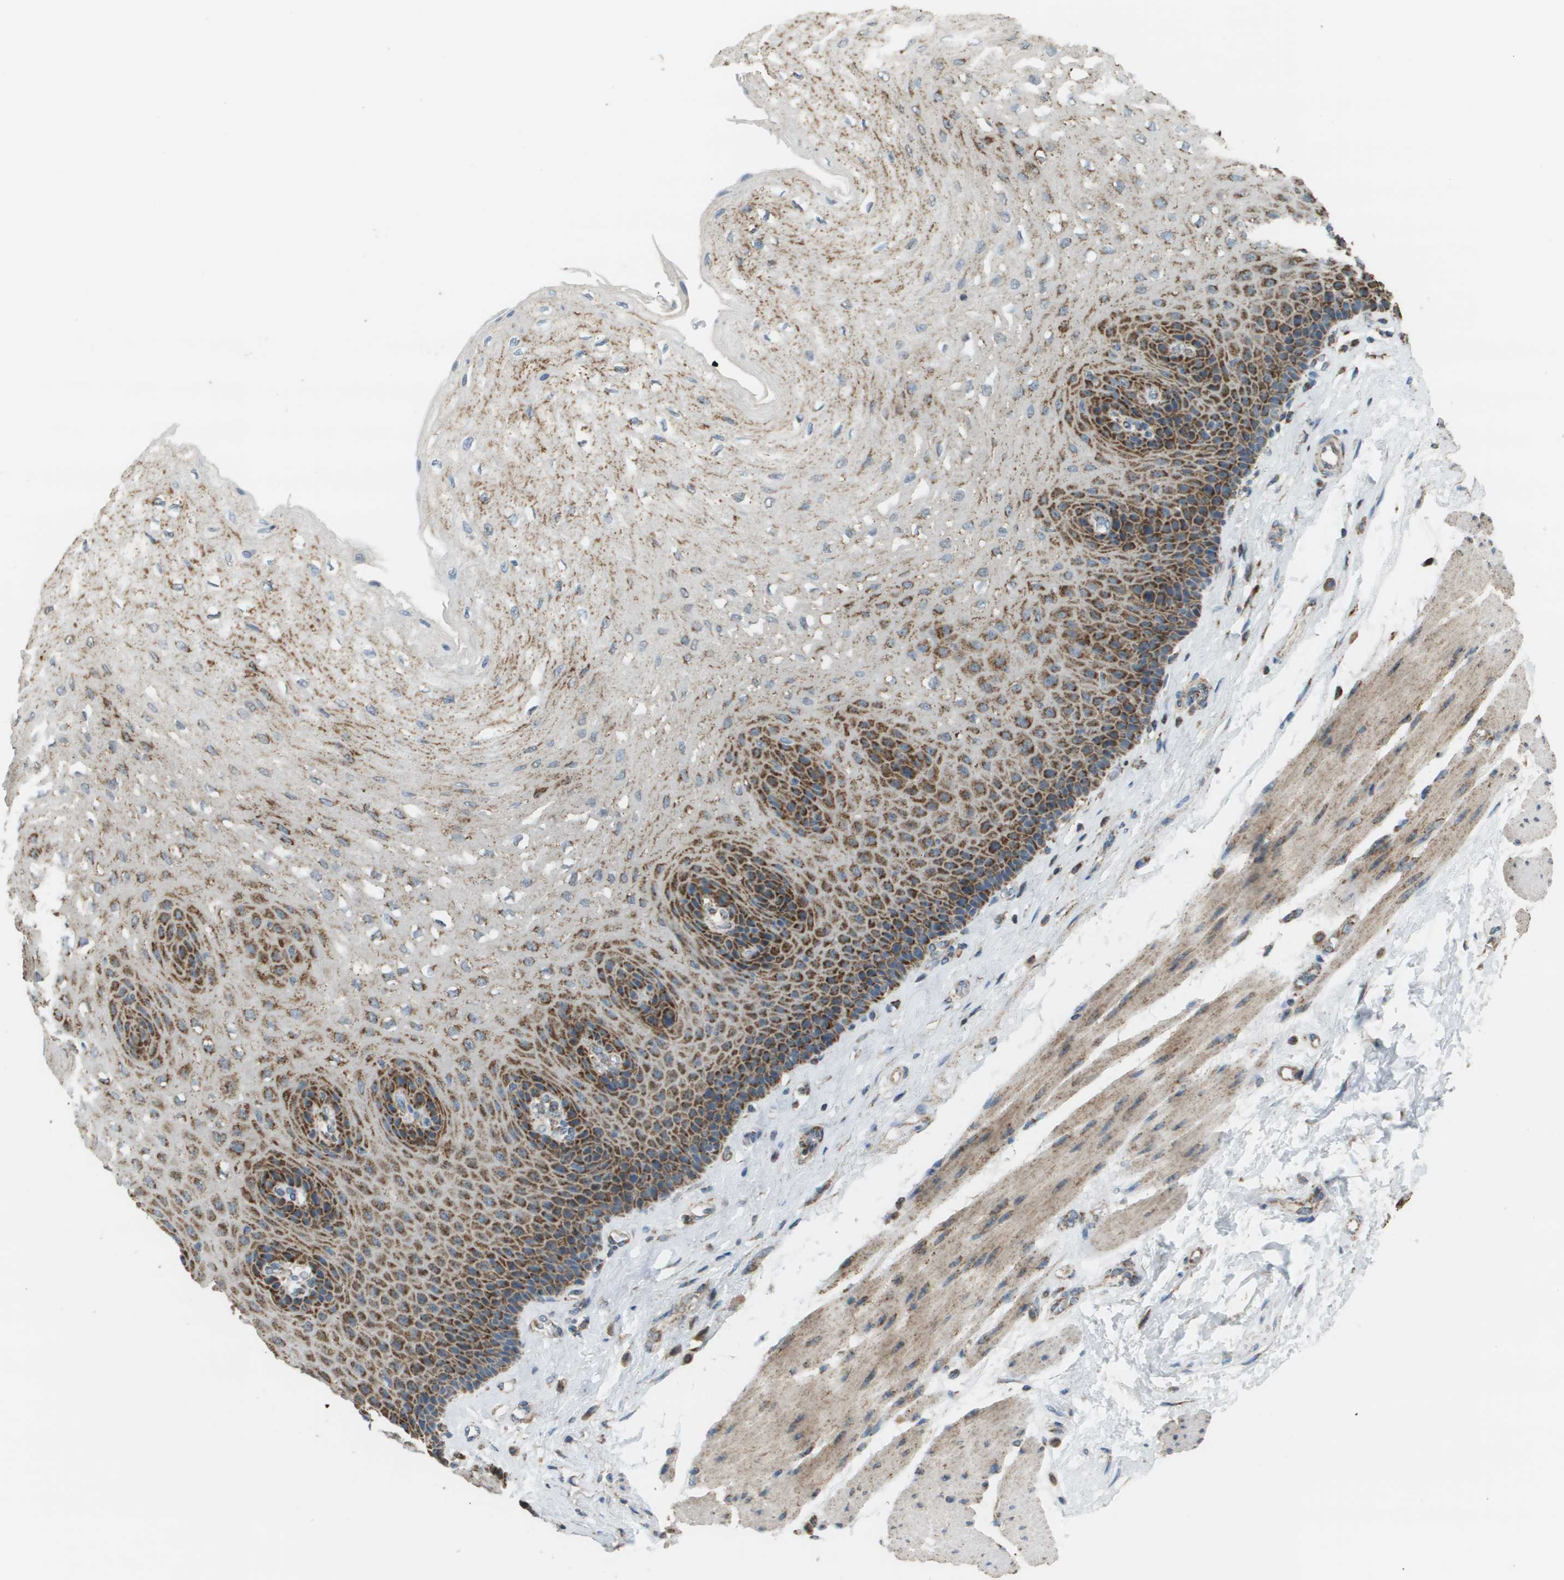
{"staining": {"intensity": "moderate", "quantity": "25%-75%", "location": "cytoplasmic/membranous"}, "tissue": "esophagus", "cell_type": "Squamous epithelial cells", "image_type": "normal", "snomed": [{"axis": "morphology", "description": "Normal tissue, NOS"}, {"axis": "topography", "description": "Esophagus"}], "caption": "Esophagus stained with DAB (3,3'-diaminobenzidine) IHC shows medium levels of moderate cytoplasmic/membranous expression in approximately 25%-75% of squamous epithelial cells.", "gene": "FH", "patient": {"sex": "female", "age": 72}}